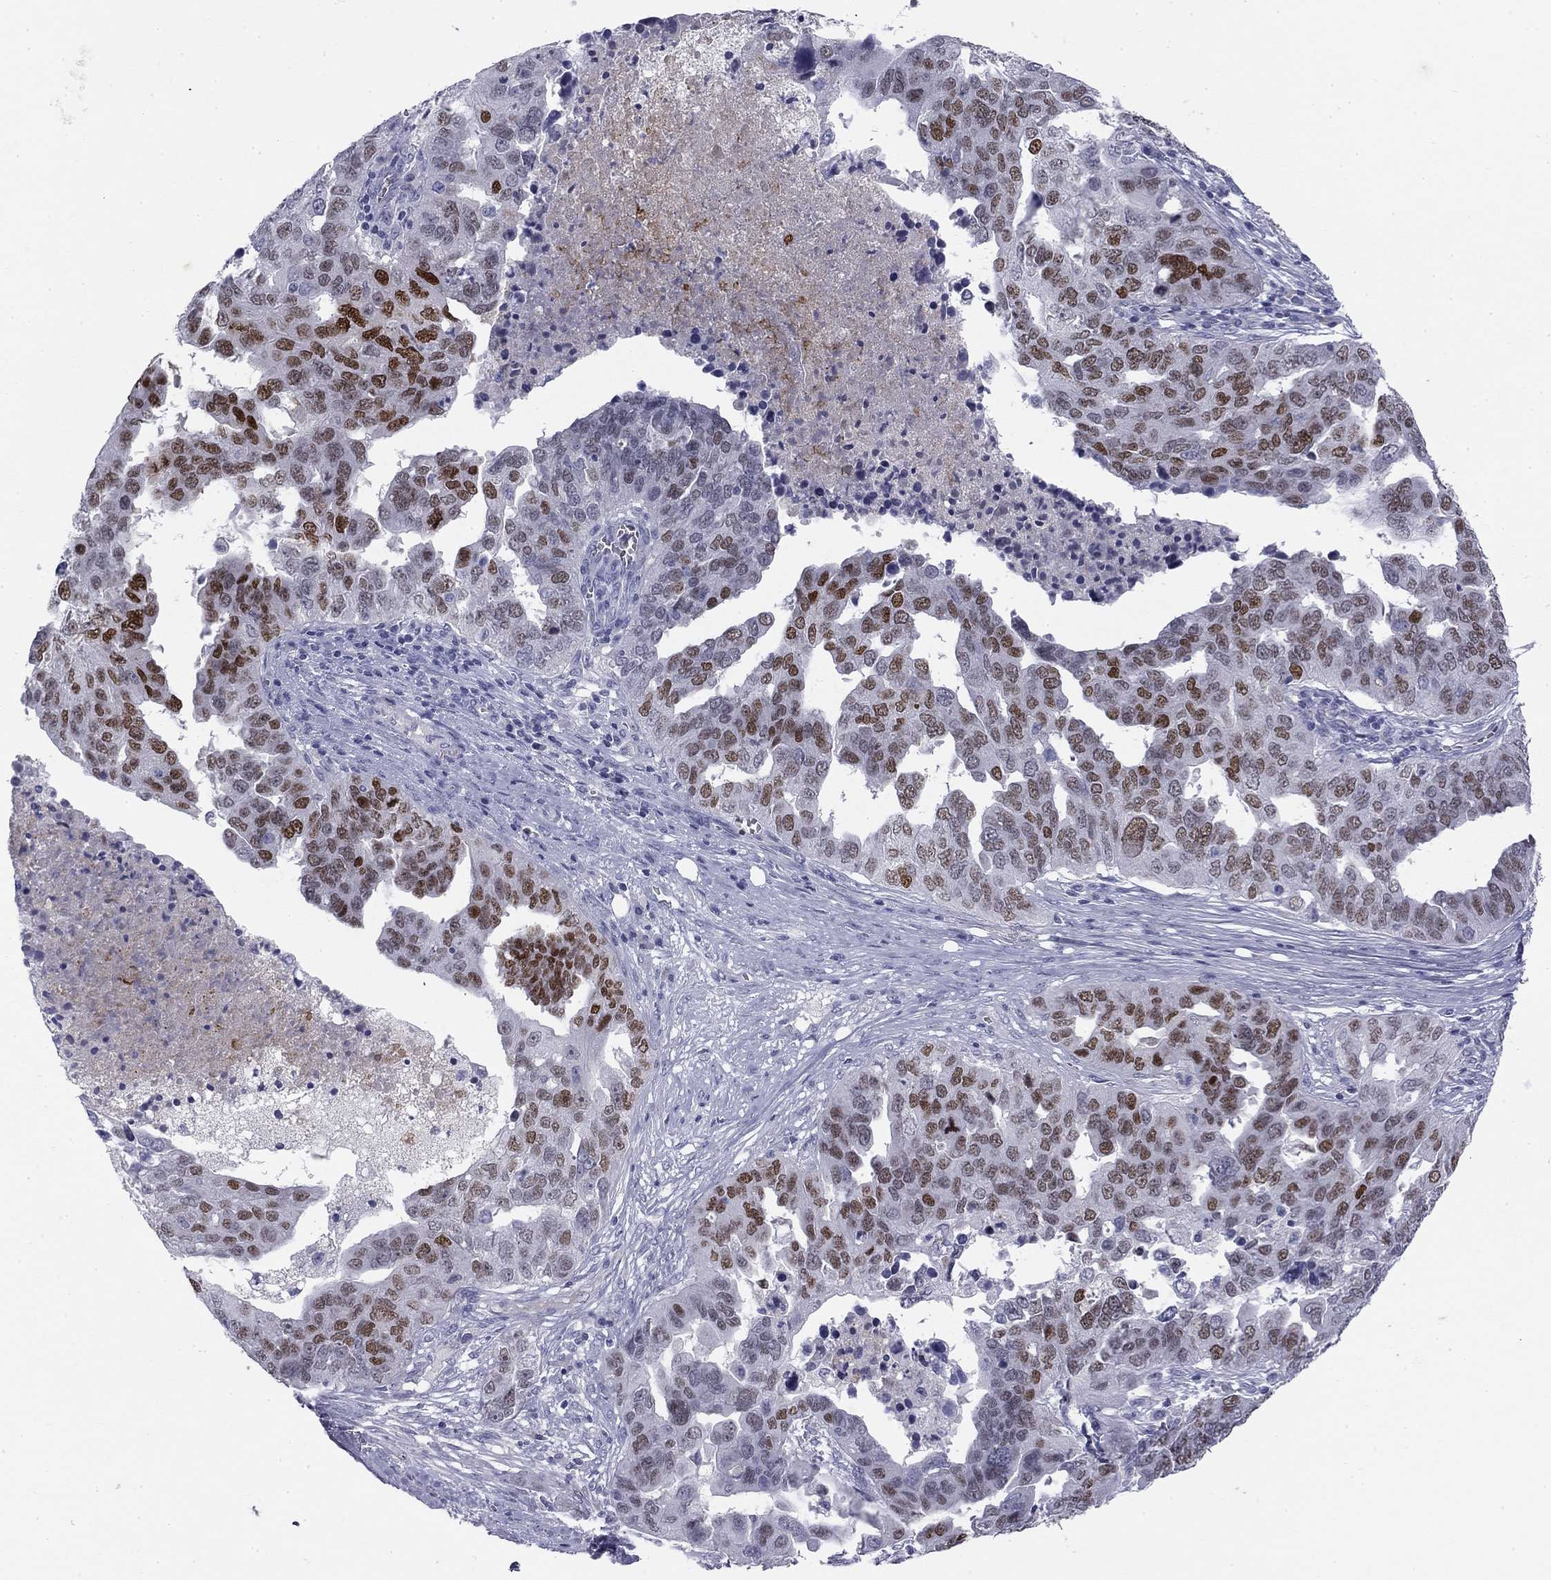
{"staining": {"intensity": "strong", "quantity": "<25%", "location": "nuclear"}, "tissue": "ovarian cancer", "cell_type": "Tumor cells", "image_type": "cancer", "snomed": [{"axis": "morphology", "description": "Carcinoma, endometroid"}, {"axis": "topography", "description": "Soft tissue"}, {"axis": "topography", "description": "Ovary"}], "caption": "IHC photomicrograph of human ovarian cancer stained for a protein (brown), which shows medium levels of strong nuclear expression in about <25% of tumor cells.", "gene": "TFAP2B", "patient": {"sex": "female", "age": 52}}